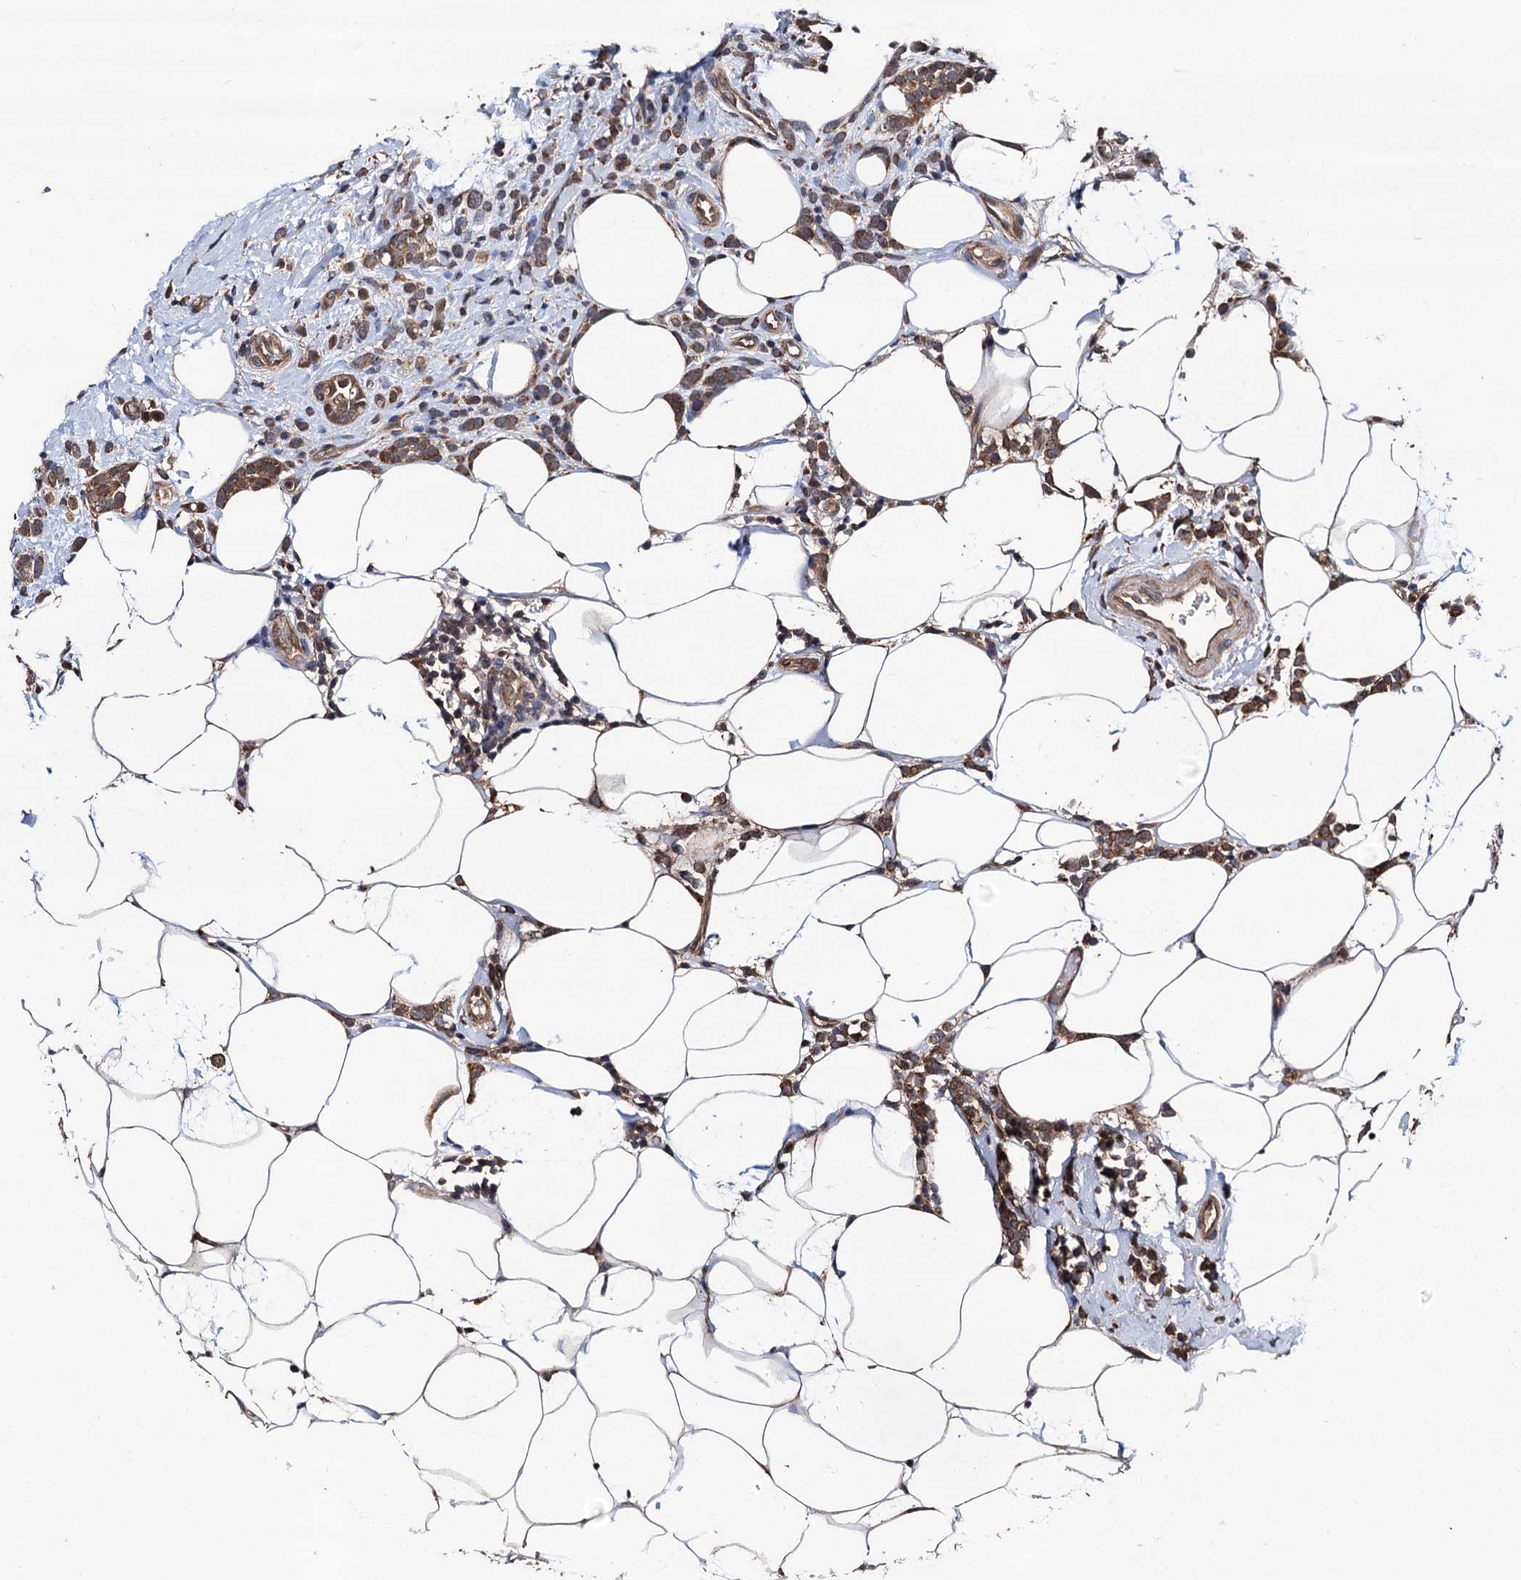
{"staining": {"intensity": "moderate", "quantity": ">75%", "location": "cytoplasmic/membranous"}, "tissue": "breast cancer", "cell_type": "Tumor cells", "image_type": "cancer", "snomed": [{"axis": "morphology", "description": "Lobular carcinoma"}, {"axis": "topography", "description": "Breast"}], "caption": "IHC (DAB (3,3'-diaminobenzidine)) staining of breast cancer (lobular carcinoma) displays moderate cytoplasmic/membranous protein staining in approximately >75% of tumor cells.", "gene": "MIER2", "patient": {"sex": "female", "age": 58}}